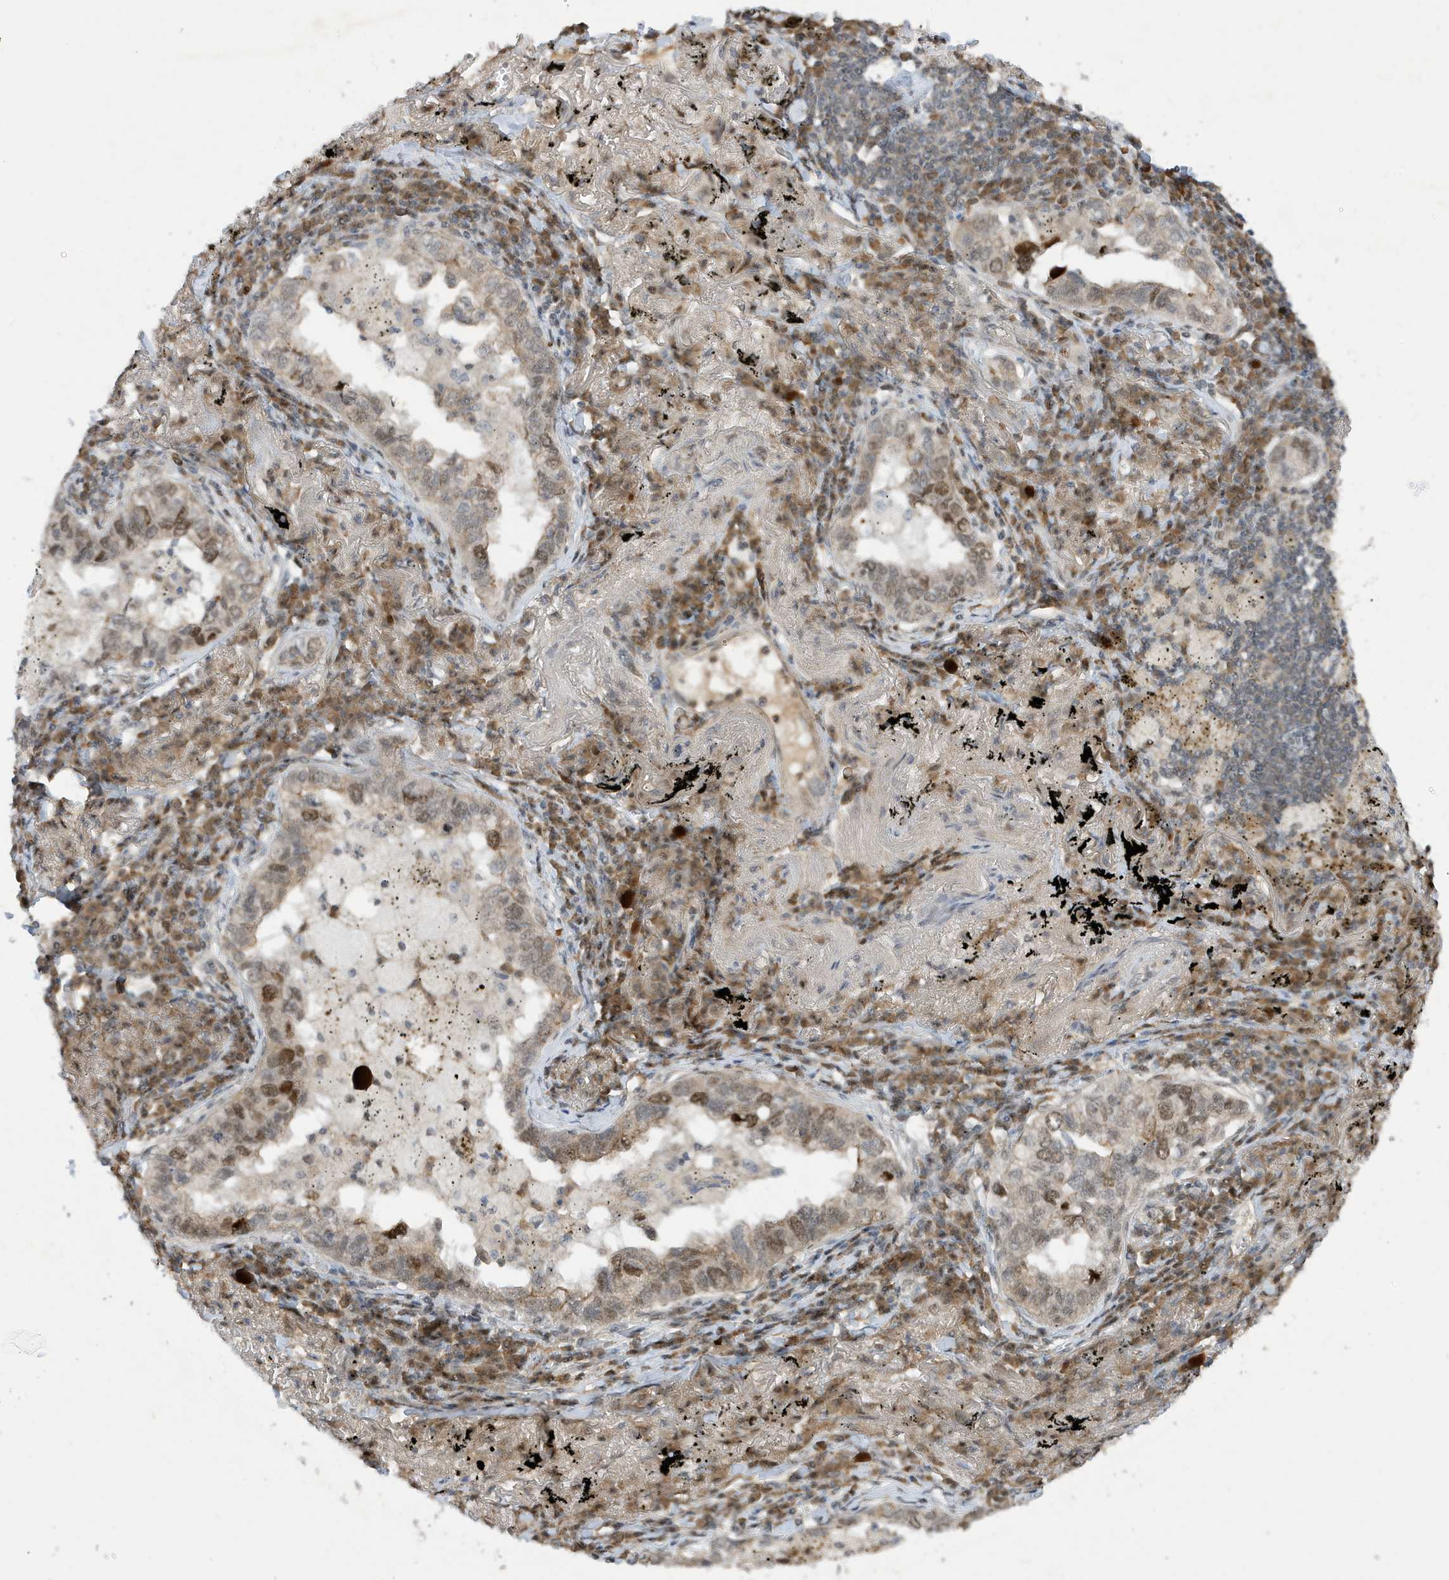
{"staining": {"intensity": "moderate", "quantity": "<25%", "location": "nuclear"}, "tissue": "lung cancer", "cell_type": "Tumor cells", "image_type": "cancer", "snomed": [{"axis": "morphology", "description": "Adenocarcinoma, NOS"}, {"axis": "topography", "description": "Lung"}], "caption": "Protein expression analysis of lung adenocarcinoma displays moderate nuclear expression in approximately <25% of tumor cells.", "gene": "MAST3", "patient": {"sex": "male", "age": 65}}